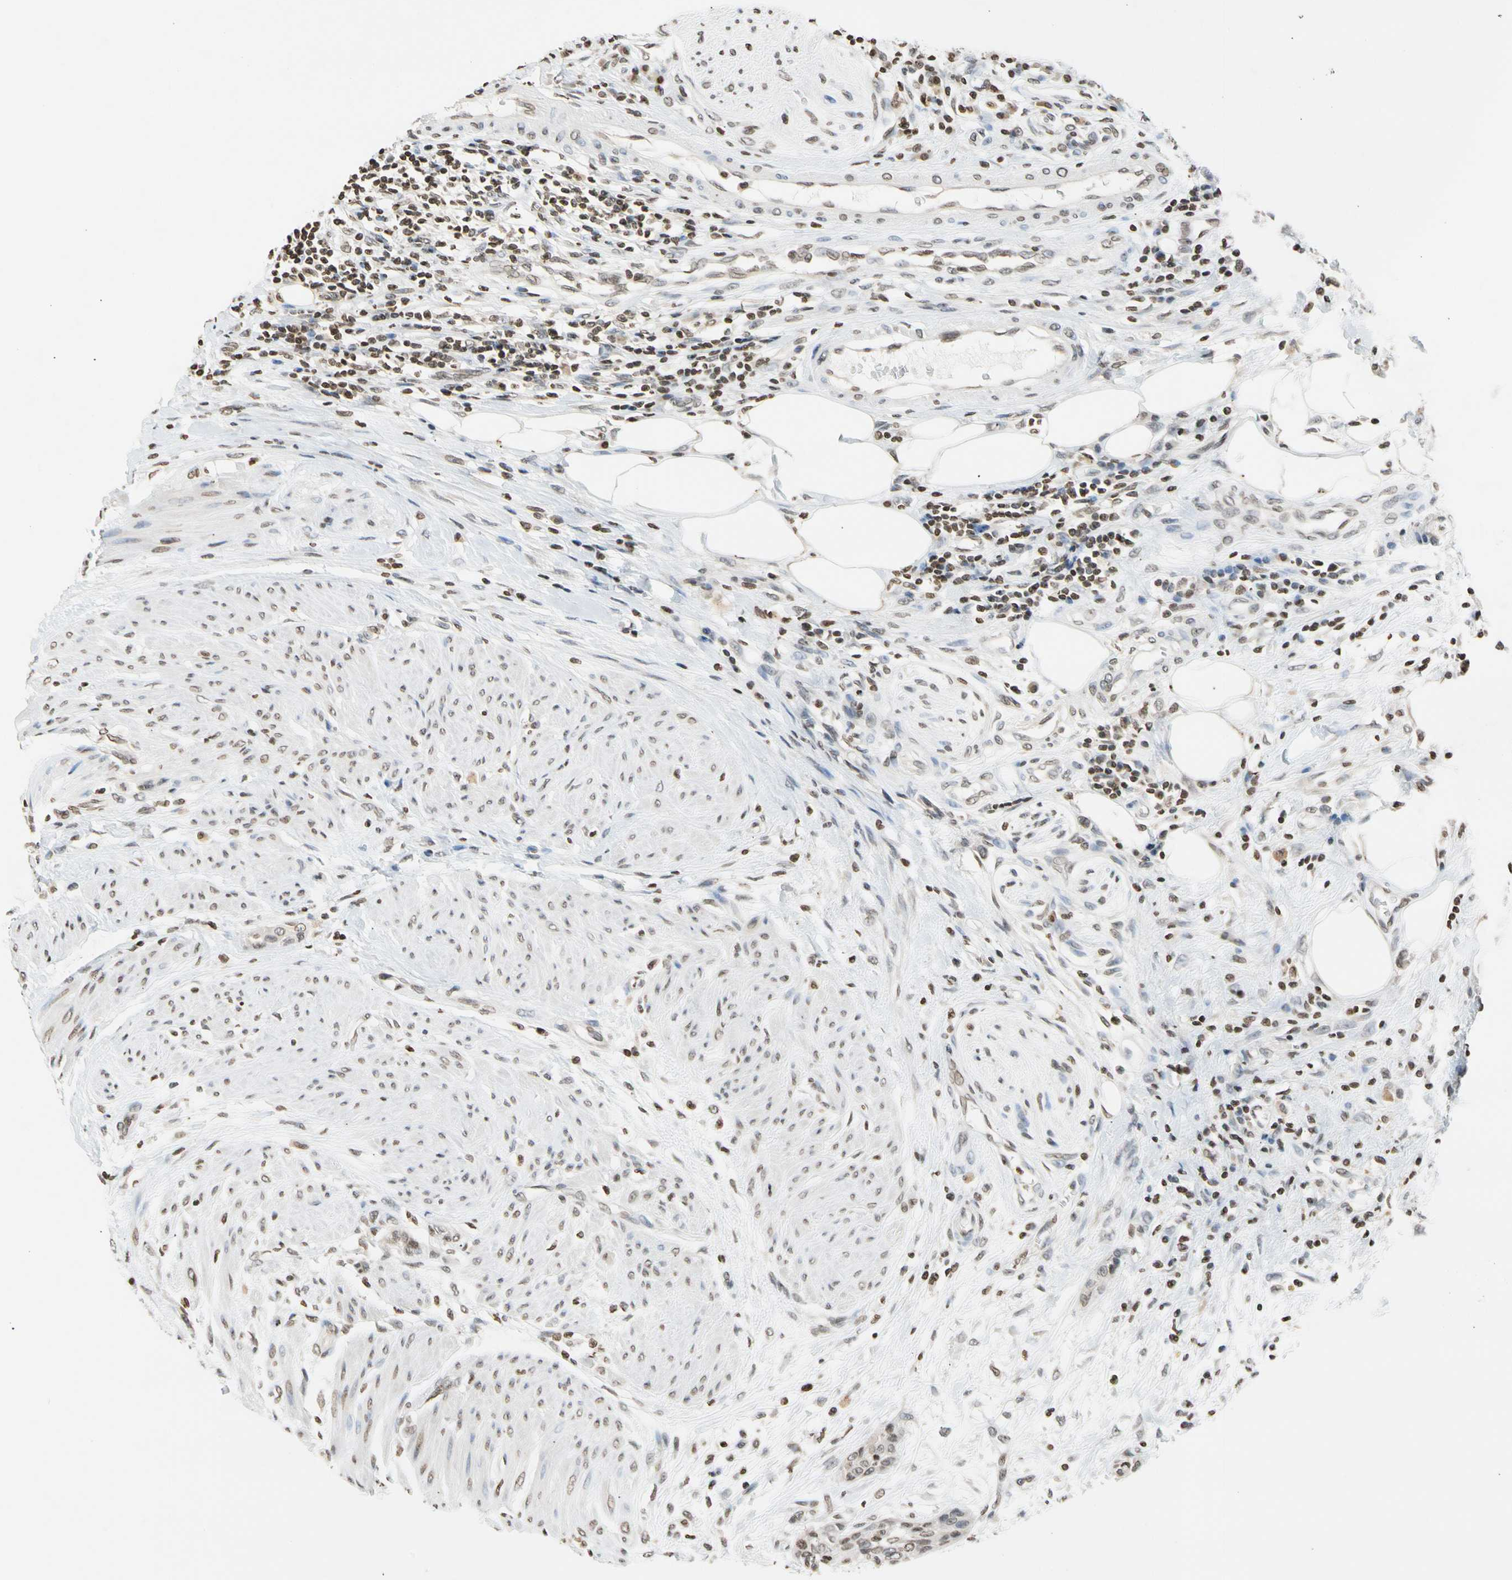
{"staining": {"intensity": "weak", "quantity": "25%-75%", "location": "cytoplasmic/membranous,nuclear"}, "tissue": "urothelial cancer", "cell_type": "Tumor cells", "image_type": "cancer", "snomed": [{"axis": "morphology", "description": "Urothelial carcinoma, High grade"}, {"axis": "topography", "description": "Urinary bladder"}], "caption": "Immunohistochemistry (IHC) staining of high-grade urothelial carcinoma, which reveals low levels of weak cytoplasmic/membranous and nuclear positivity in approximately 25%-75% of tumor cells indicating weak cytoplasmic/membranous and nuclear protein positivity. The staining was performed using DAB (3,3'-diaminobenzidine) (brown) for protein detection and nuclei were counterstained in hematoxylin (blue).", "gene": "GPX4", "patient": {"sex": "male", "age": 35}}